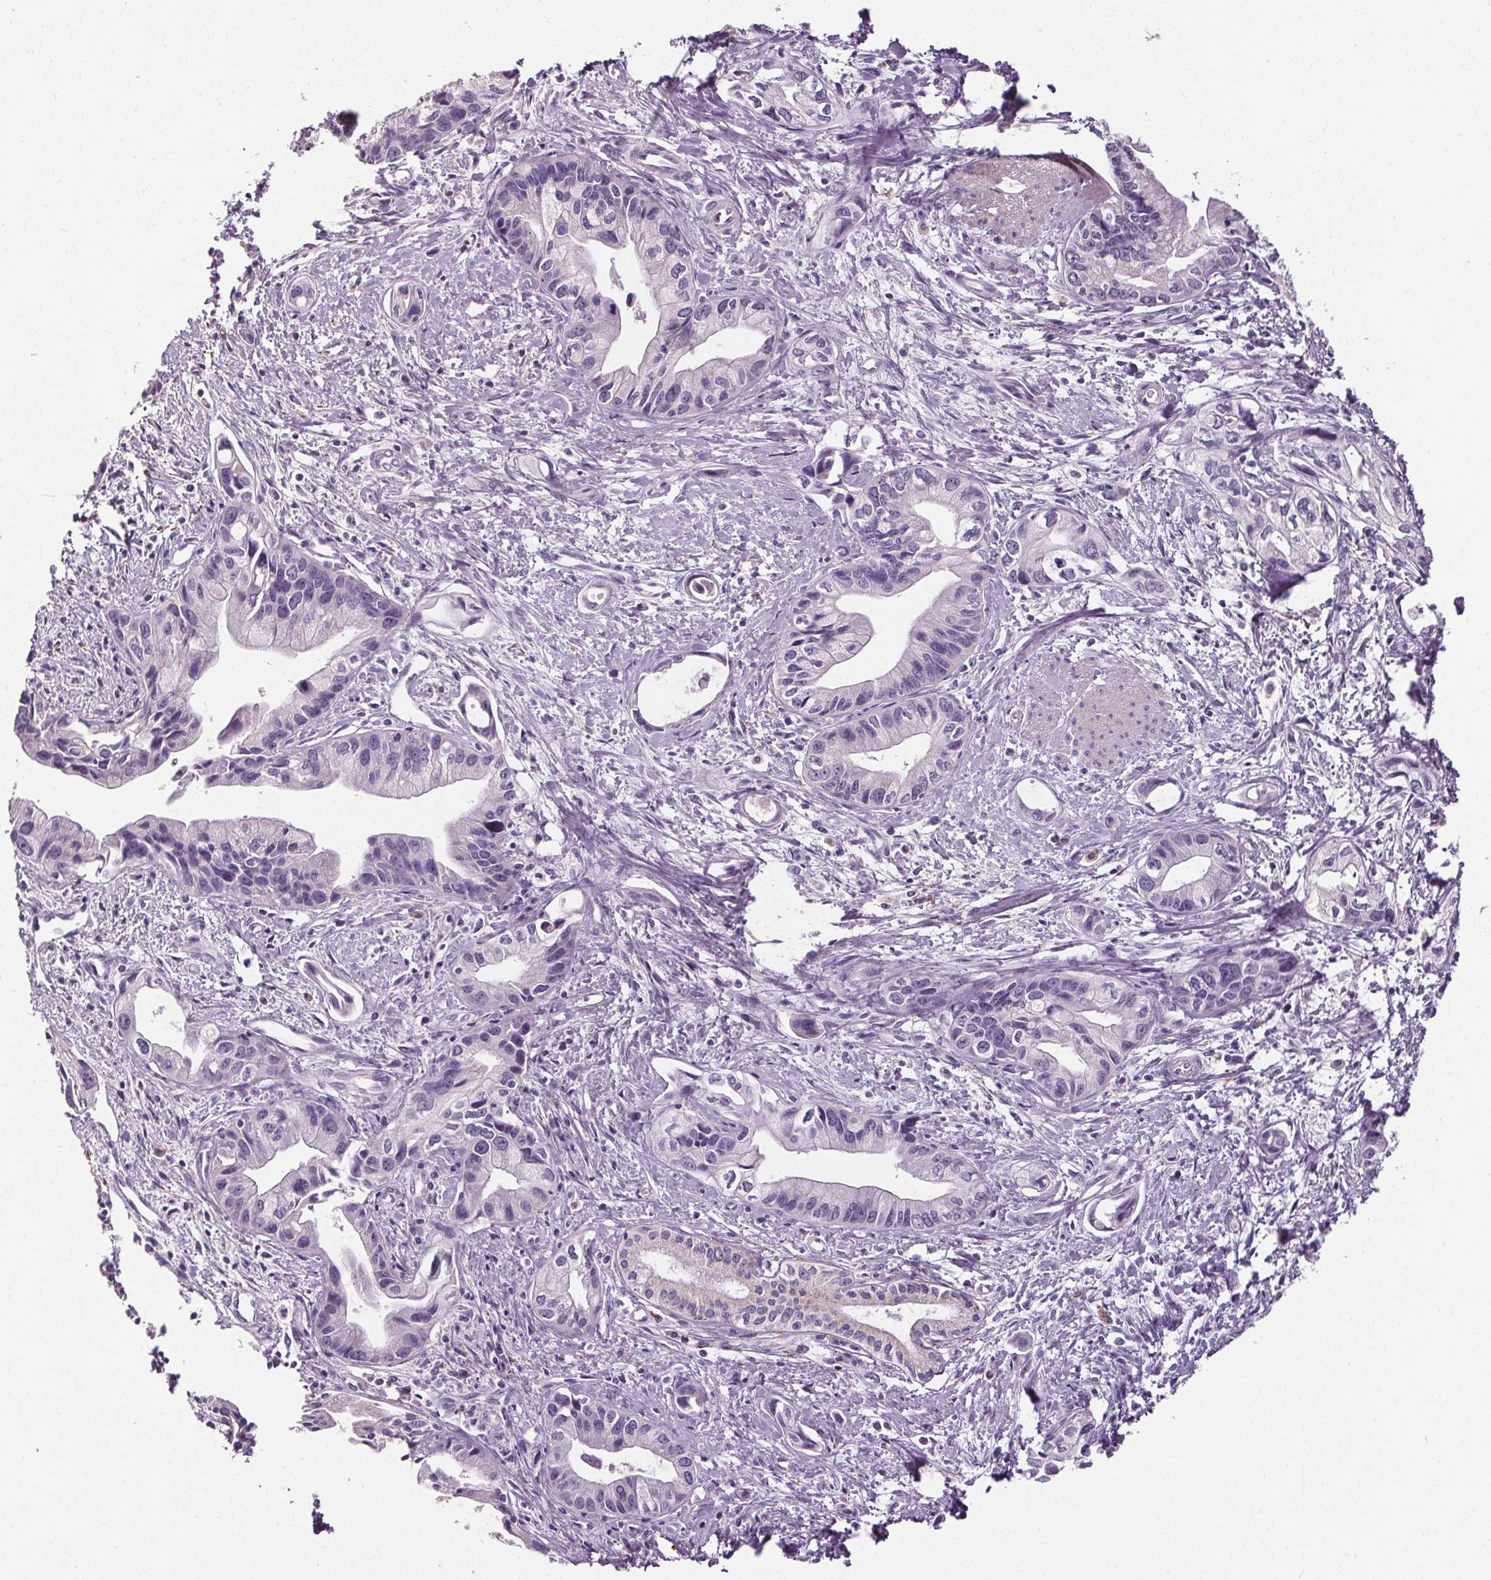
{"staining": {"intensity": "negative", "quantity": "none", "location": "none"}, "tissue": "pancreatic cancer", "cell_type": "Tumor cells", "image_type": "cancer", "snomed": [{"axis": "morphology", "description": "Adenocarcinoma, NOS"}, {"axis": "topography", "description": "Pancreas"}], "caption": "This is an immunohistochemistry micrograph of human pancreatic cancer. There is no expression in tumor cells.", "gene": "GPIHBP1", "patient": {"sex": "female", "age": 61}}